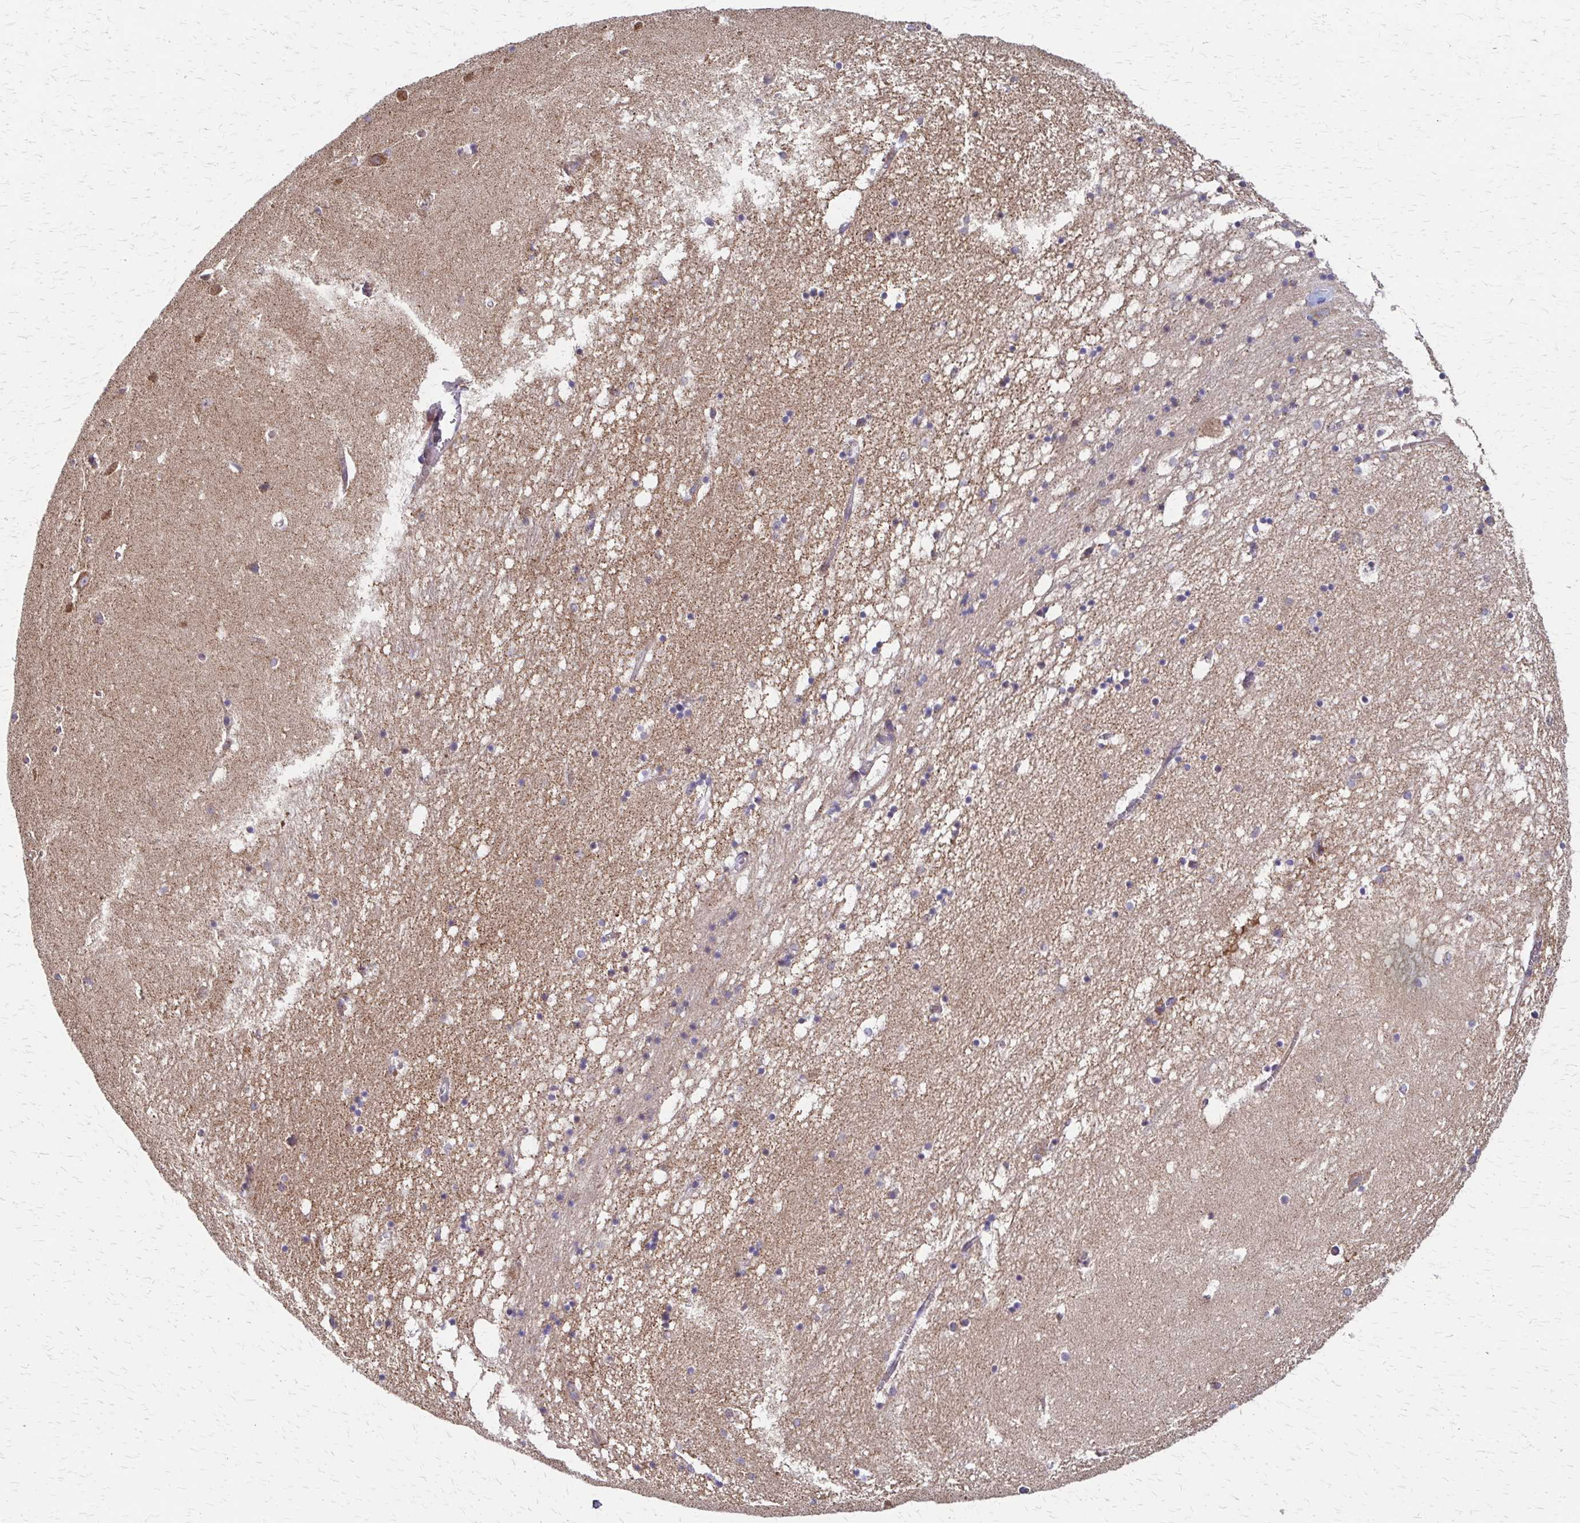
{"staining": {"intensity": "negative", "quantity": "none", "location": "none"}, "tissue": "hippocampus", "cell_type": "Glial cells", "image_type": "normal", "snomed": [{"axis": "morphology", "description": "Normal tissue, NOS"}, {"axis": "topography", "description": "Hippocampus"}], "caption": "Immunohistochemical staining of unremarkable hippocampus shows no significant expression in glial cells.", "gene": "EEF2", "patient": {"sex": "male", "age": 58}}